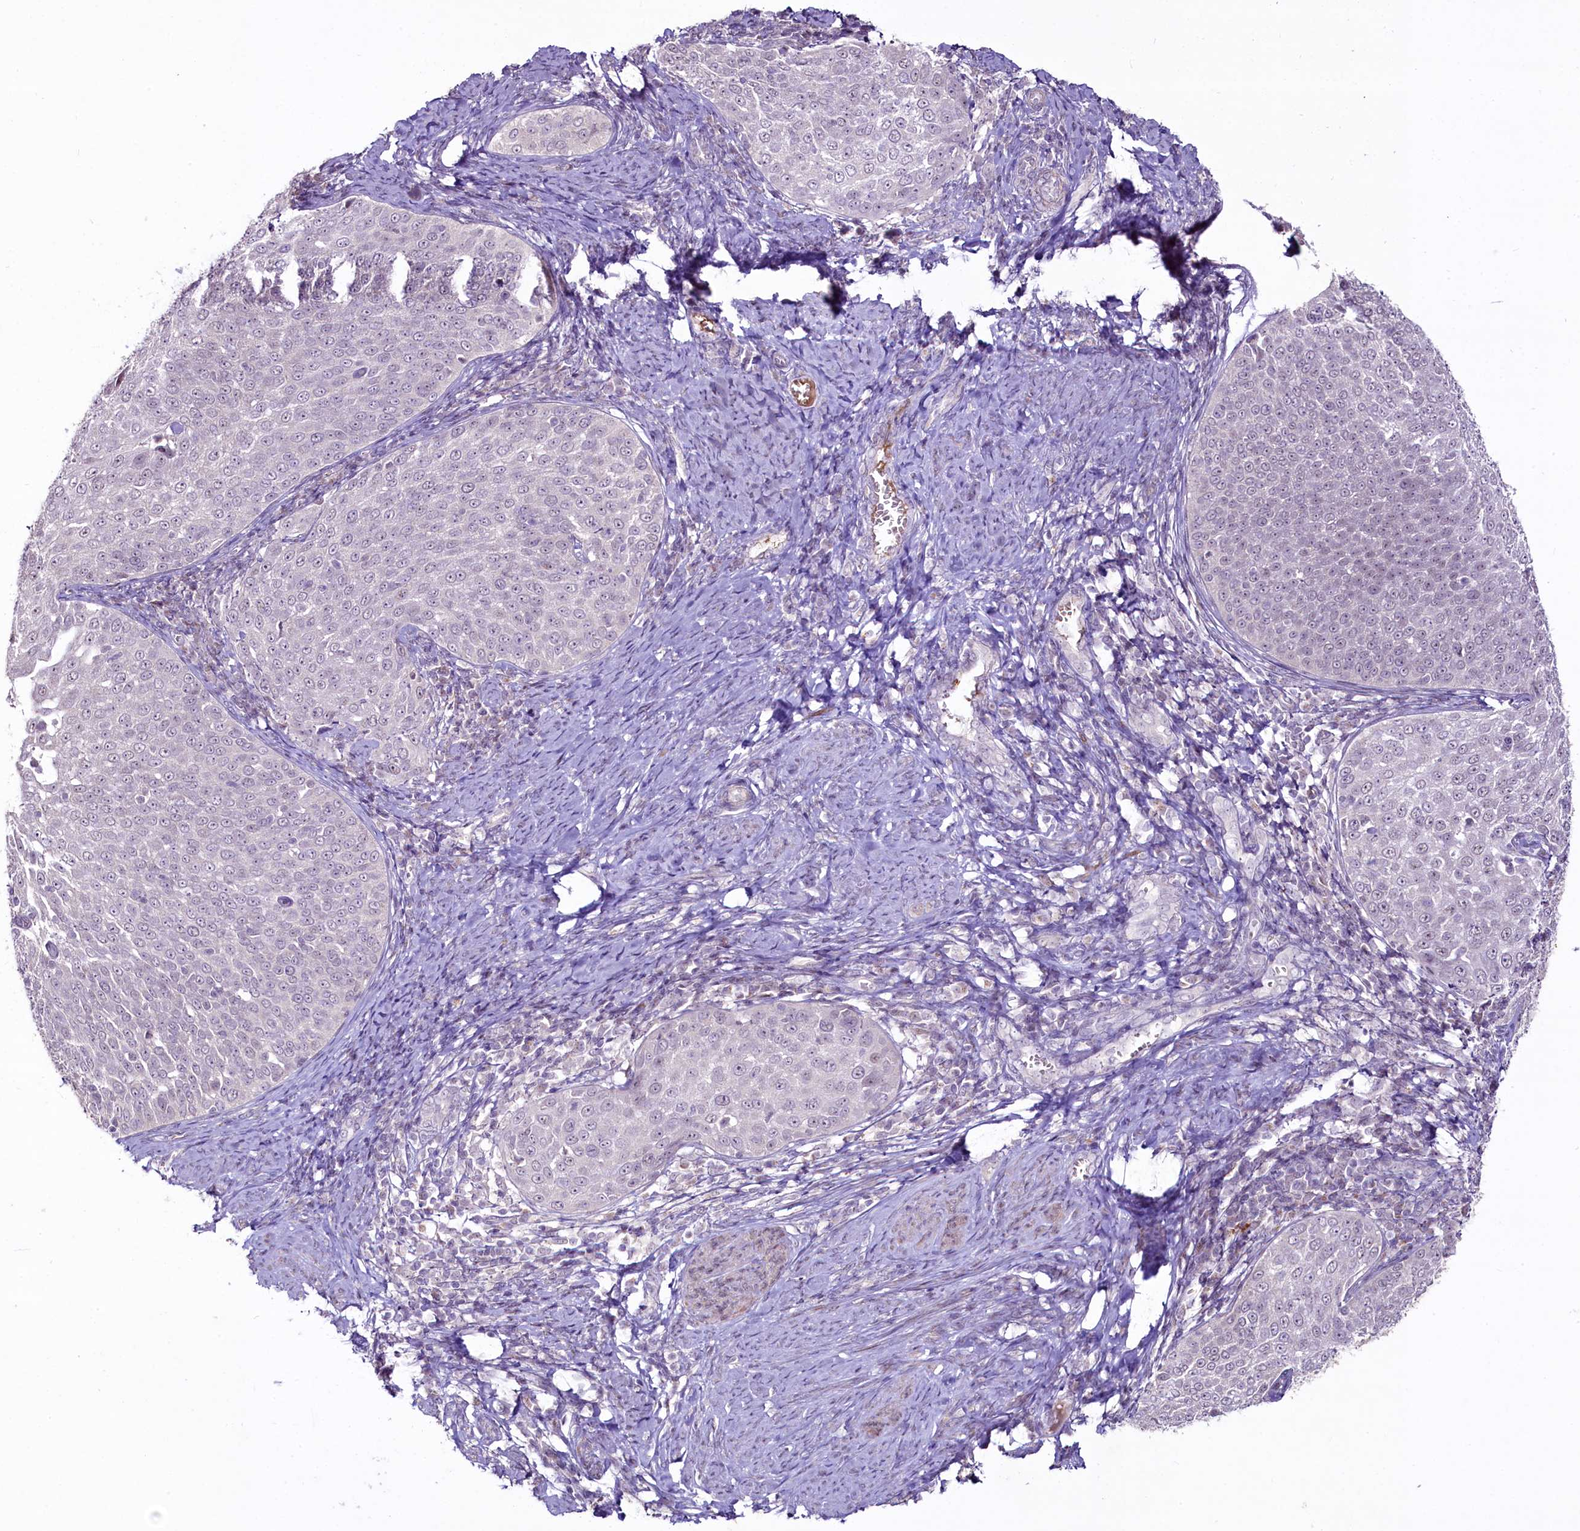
{"staining": {"intensity": "negative", "quantity": "none", "location": "none"}, "tissue": "cervical cancer", "cell_type": "Tumor cells", "image_type": "cancer", "snomed": [{"axis": "morphology", "description": "Squamous cell carcinoma, NOS"}, {"axis": "topography", "description": "Cervix"}], "caption": "Immunohistochemical staining of squamous cell carcinoma (cervical) shows no significant expression in tumor cells.", "gene": "SUSD3", "patient": {"sex": "female", "age": 57}}